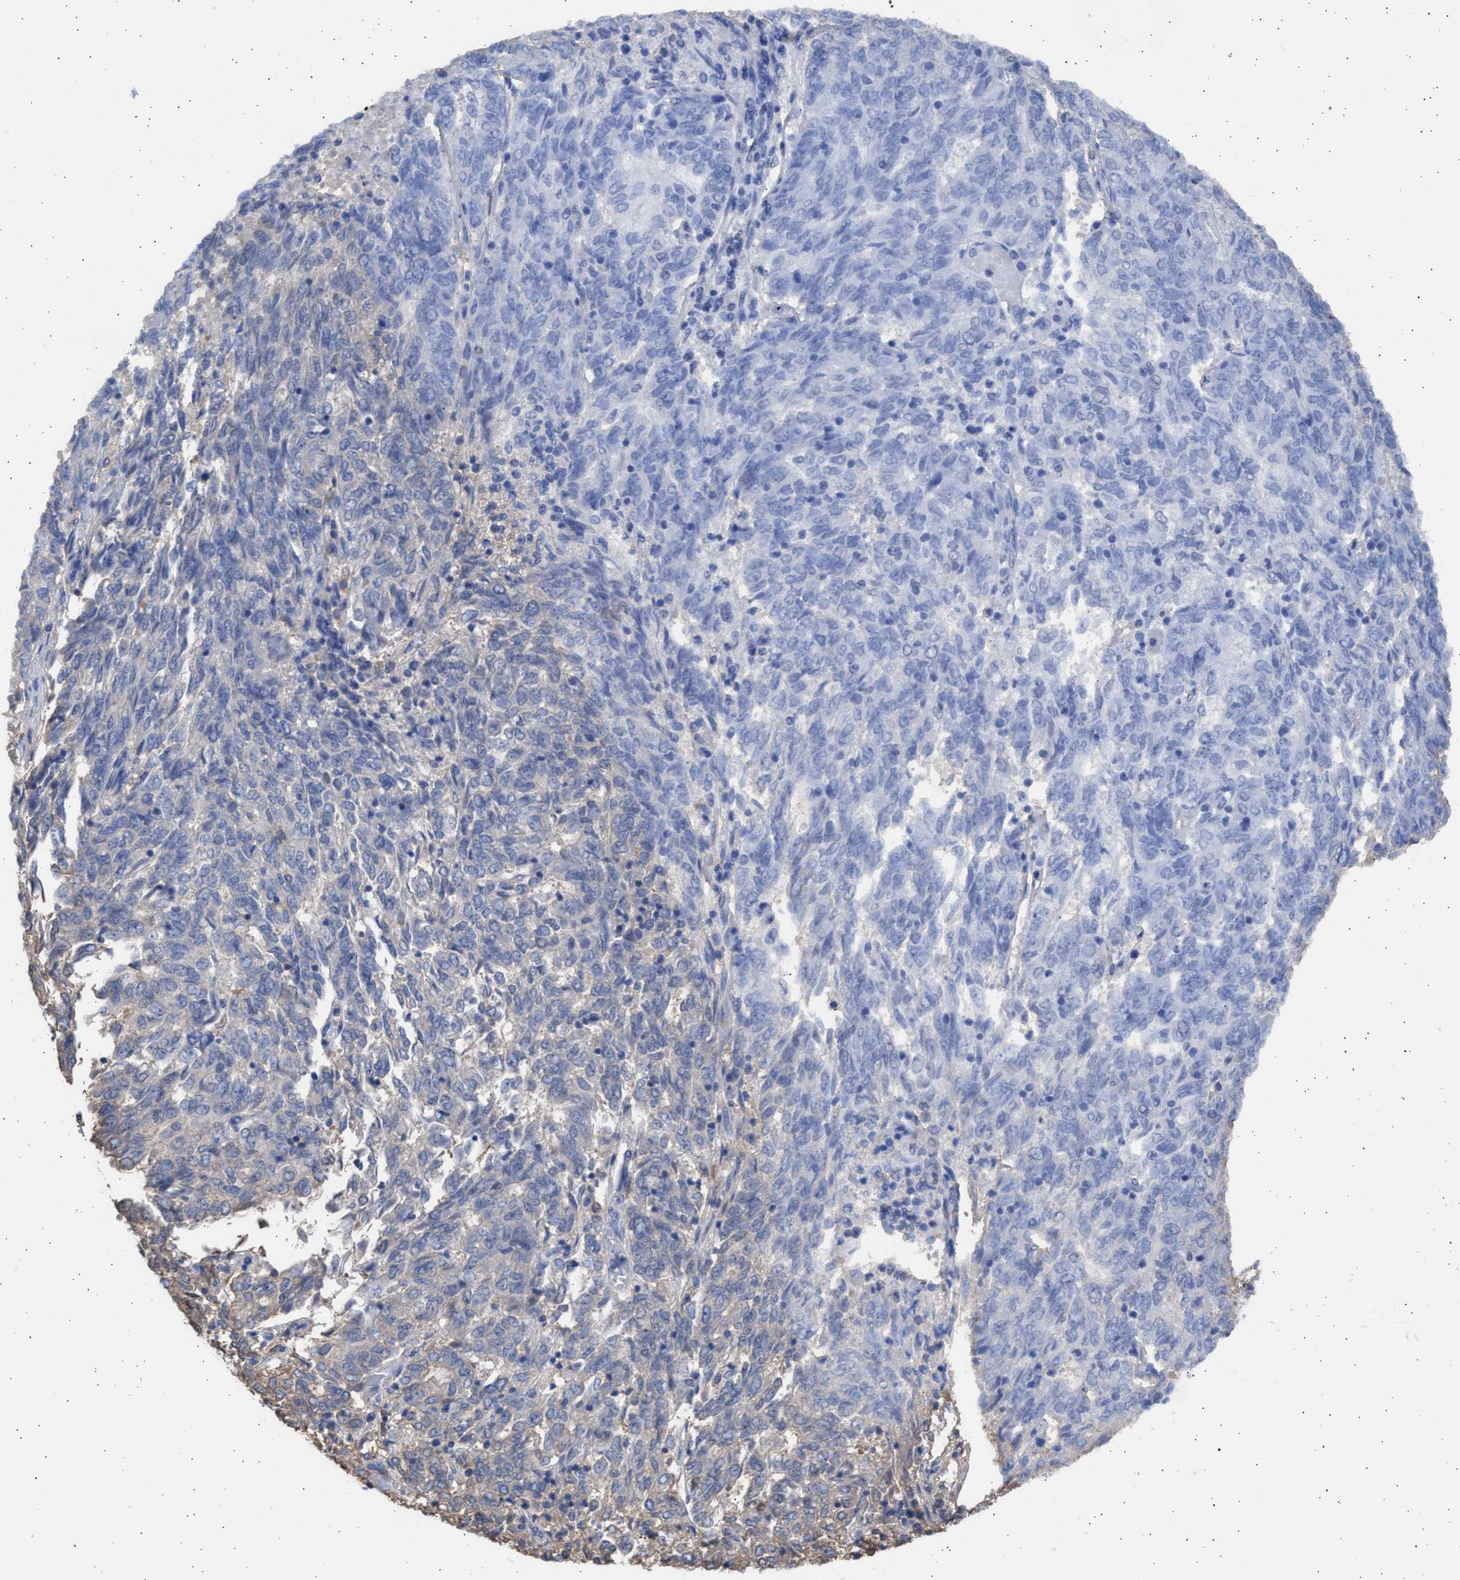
{"staining": {"intensity": "negative", "quantity": "none", "location": "none"}, "tissue": "endometrial cancer", "cell_type": "Tumor cells", "image_type": "cancer", "snomed": [{"axis": "morphology", "description": "Adenocarcinoma, NOS"}, {"axis": "topography", "description": "Endometrium"}], "caption": "IHC image of neoplastic tissue: endometrial cancer (adenocarcinoma) stained with DAB displays no significant protein expression in tumor cells.", "gene": "ALDOC", "patient": {"sex": "female", "age": 80}}